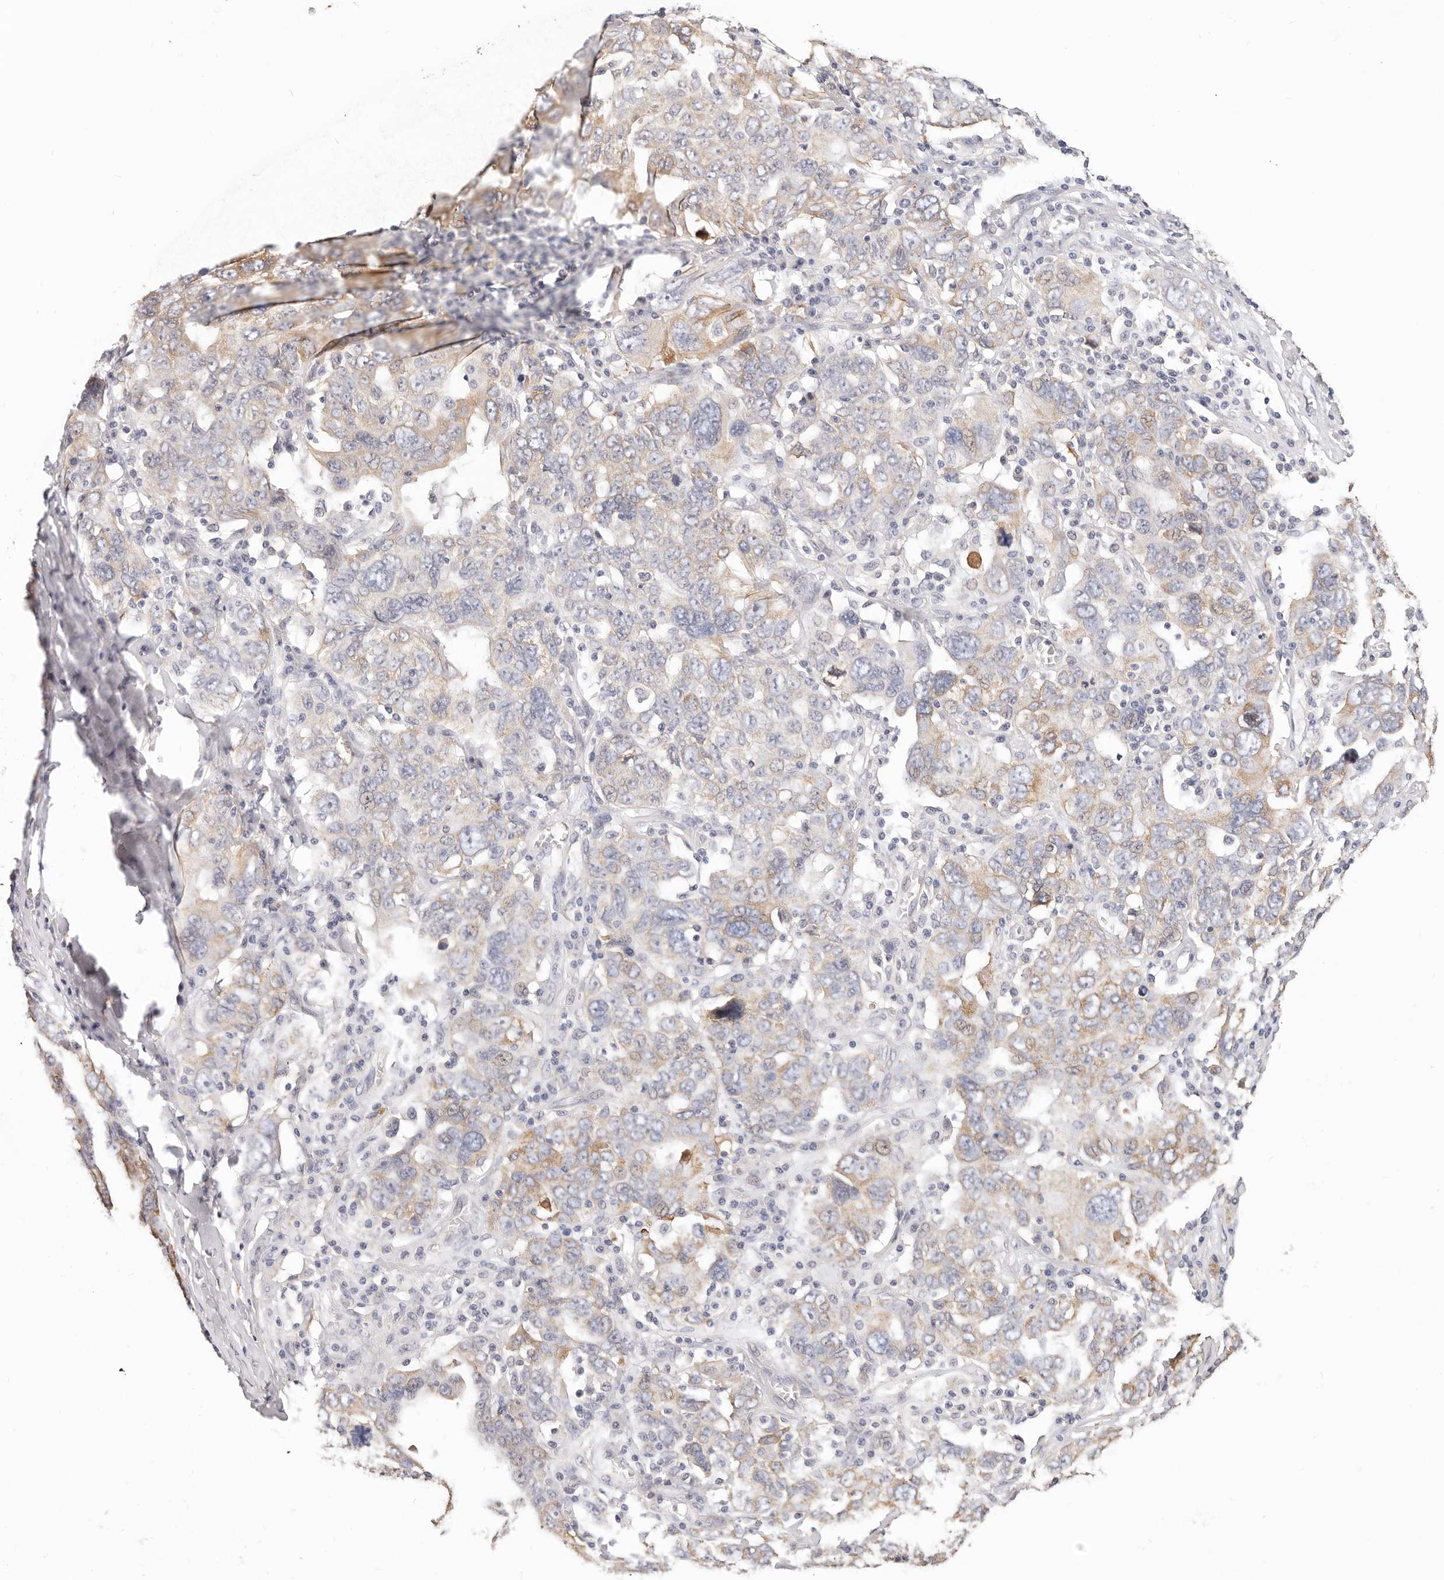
{"staining": {"intensity": "weak", "quantity": ">75%", "location": "cytoplasmic/membranous"}, "tissue": "ovarian cancer", "cell_type": "Tumor cells", "image_type": "cancer", "snomed": [{"axis": "morphology", "description": "Carcinoma, endometroid"}, {"axis": "topography", "description": "Ovary"}], "caption": "Immunohistochemical staining of ovarian cancer (endometroid carcinoma) exhibits weak cytoplasmic/membranous protein expression in about >75% of tumor cells.", "gene": "AFDN", "patient": {"sex": "female", "age": 62}}